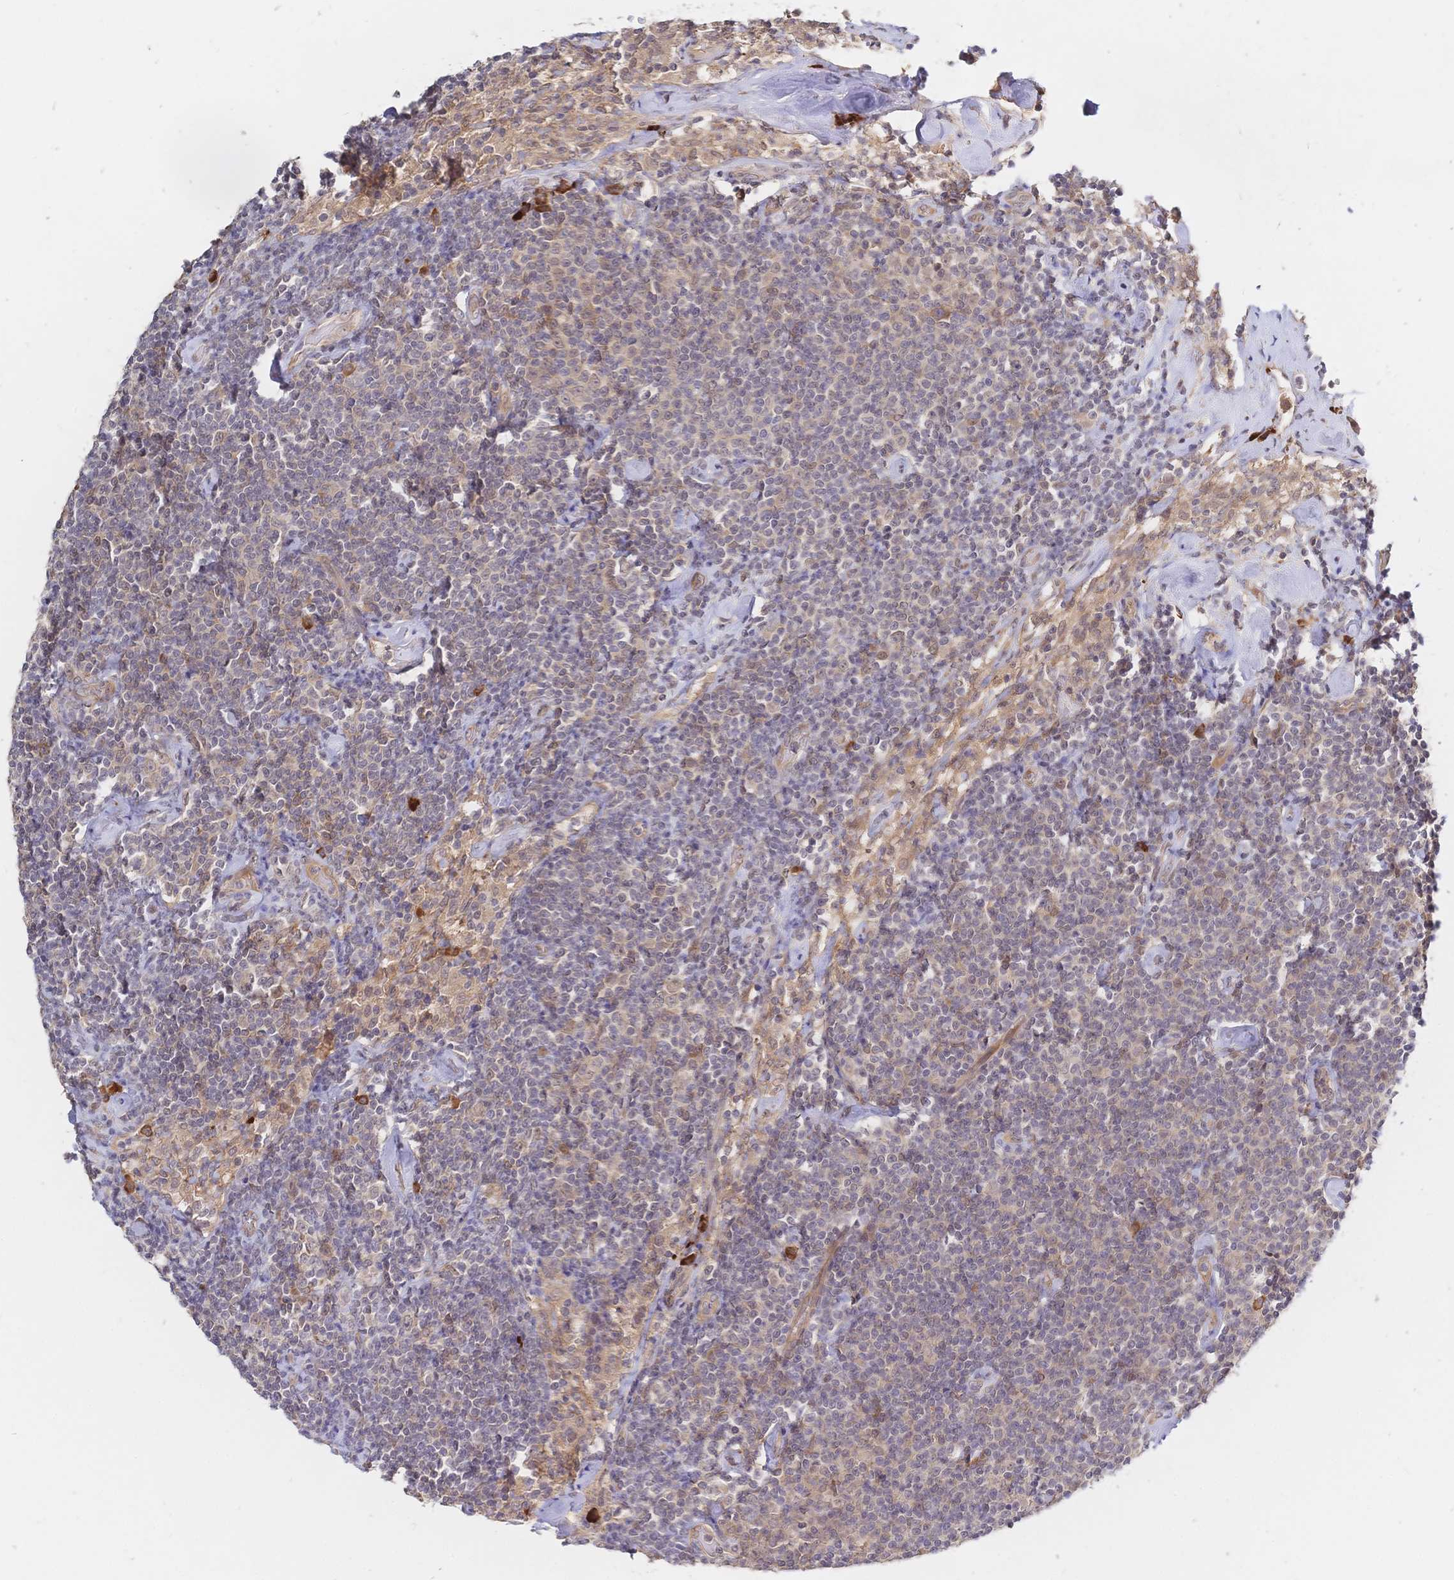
{"staining": {"intensity": "weak", "quantity": "<25%", "location": "cytoplasmic/membranous"}, "tissue": "lymphoma", "cell_type": "Tumor cells", "image_type": "cancer", "snomed": [{"axis": "morphology", "description": "Malignant lymphoma, non-Hodgkin's type, Low grade"}, {"axis": "topography", "description": "Lymph node"}], "caption": "The IHC photomicrograph has no significant positivity in tumor cells of lymphoma tissue.", "gene": "LMO4", "patient": {"sex": "male", "age": 81}}